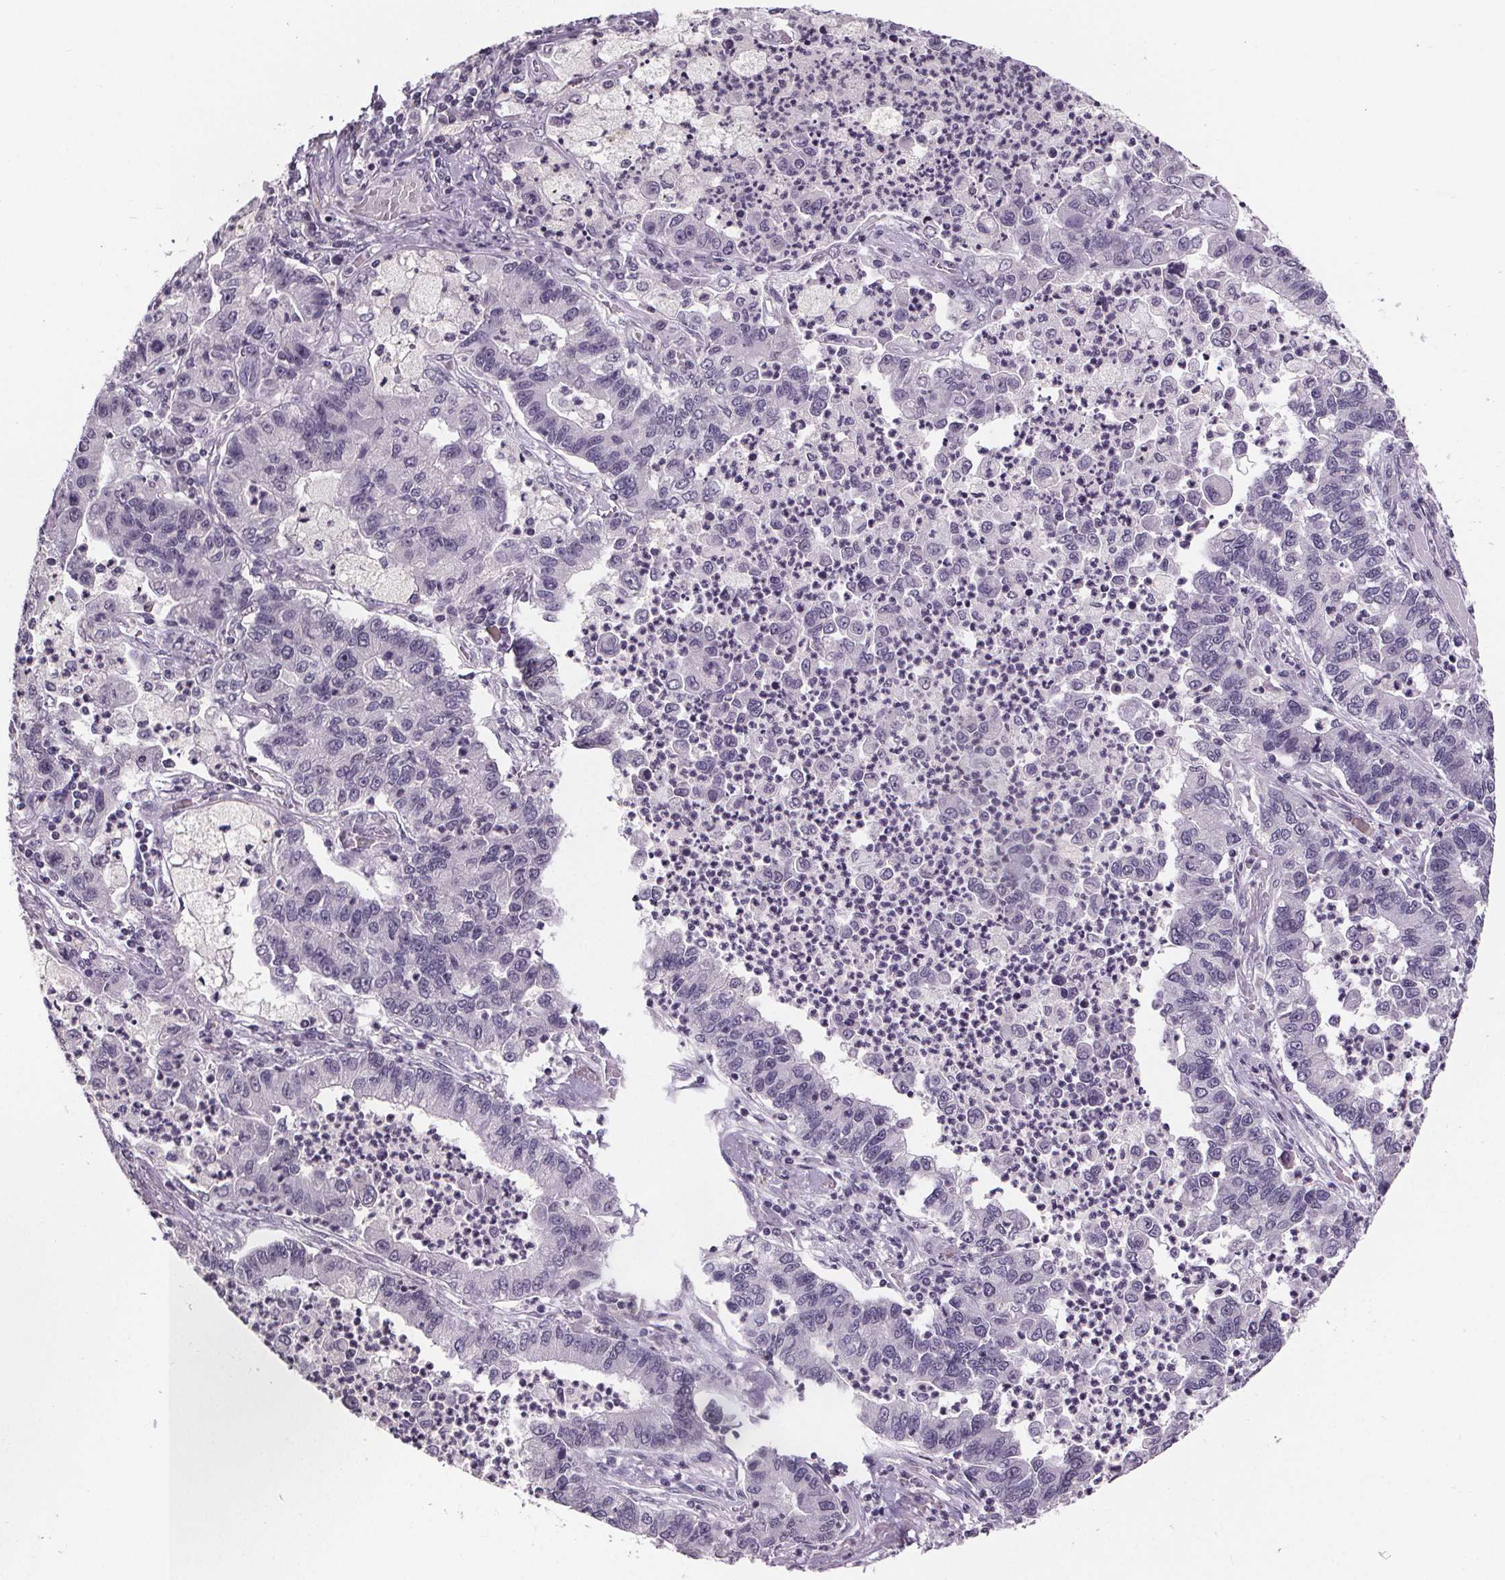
{"staining": {"intensity": "negative", "quantity": "none", "location": "none"}, "tissue": "lung cancer", "cell_type": "Tumor cells", "image_type": "cancer", "snomed": [{"axis": "morphology", "description": "Adenocarcinoma, NOS"}, {"axis": "topography", "description": "Lung"}], "caption": "Human lung adenocarcinoma stained for a protein using immunohistochemistry demonstrates no expression in tumor cells.", "gene": "NKX6-1", "patient": {"sex": "female", "age": 57}}